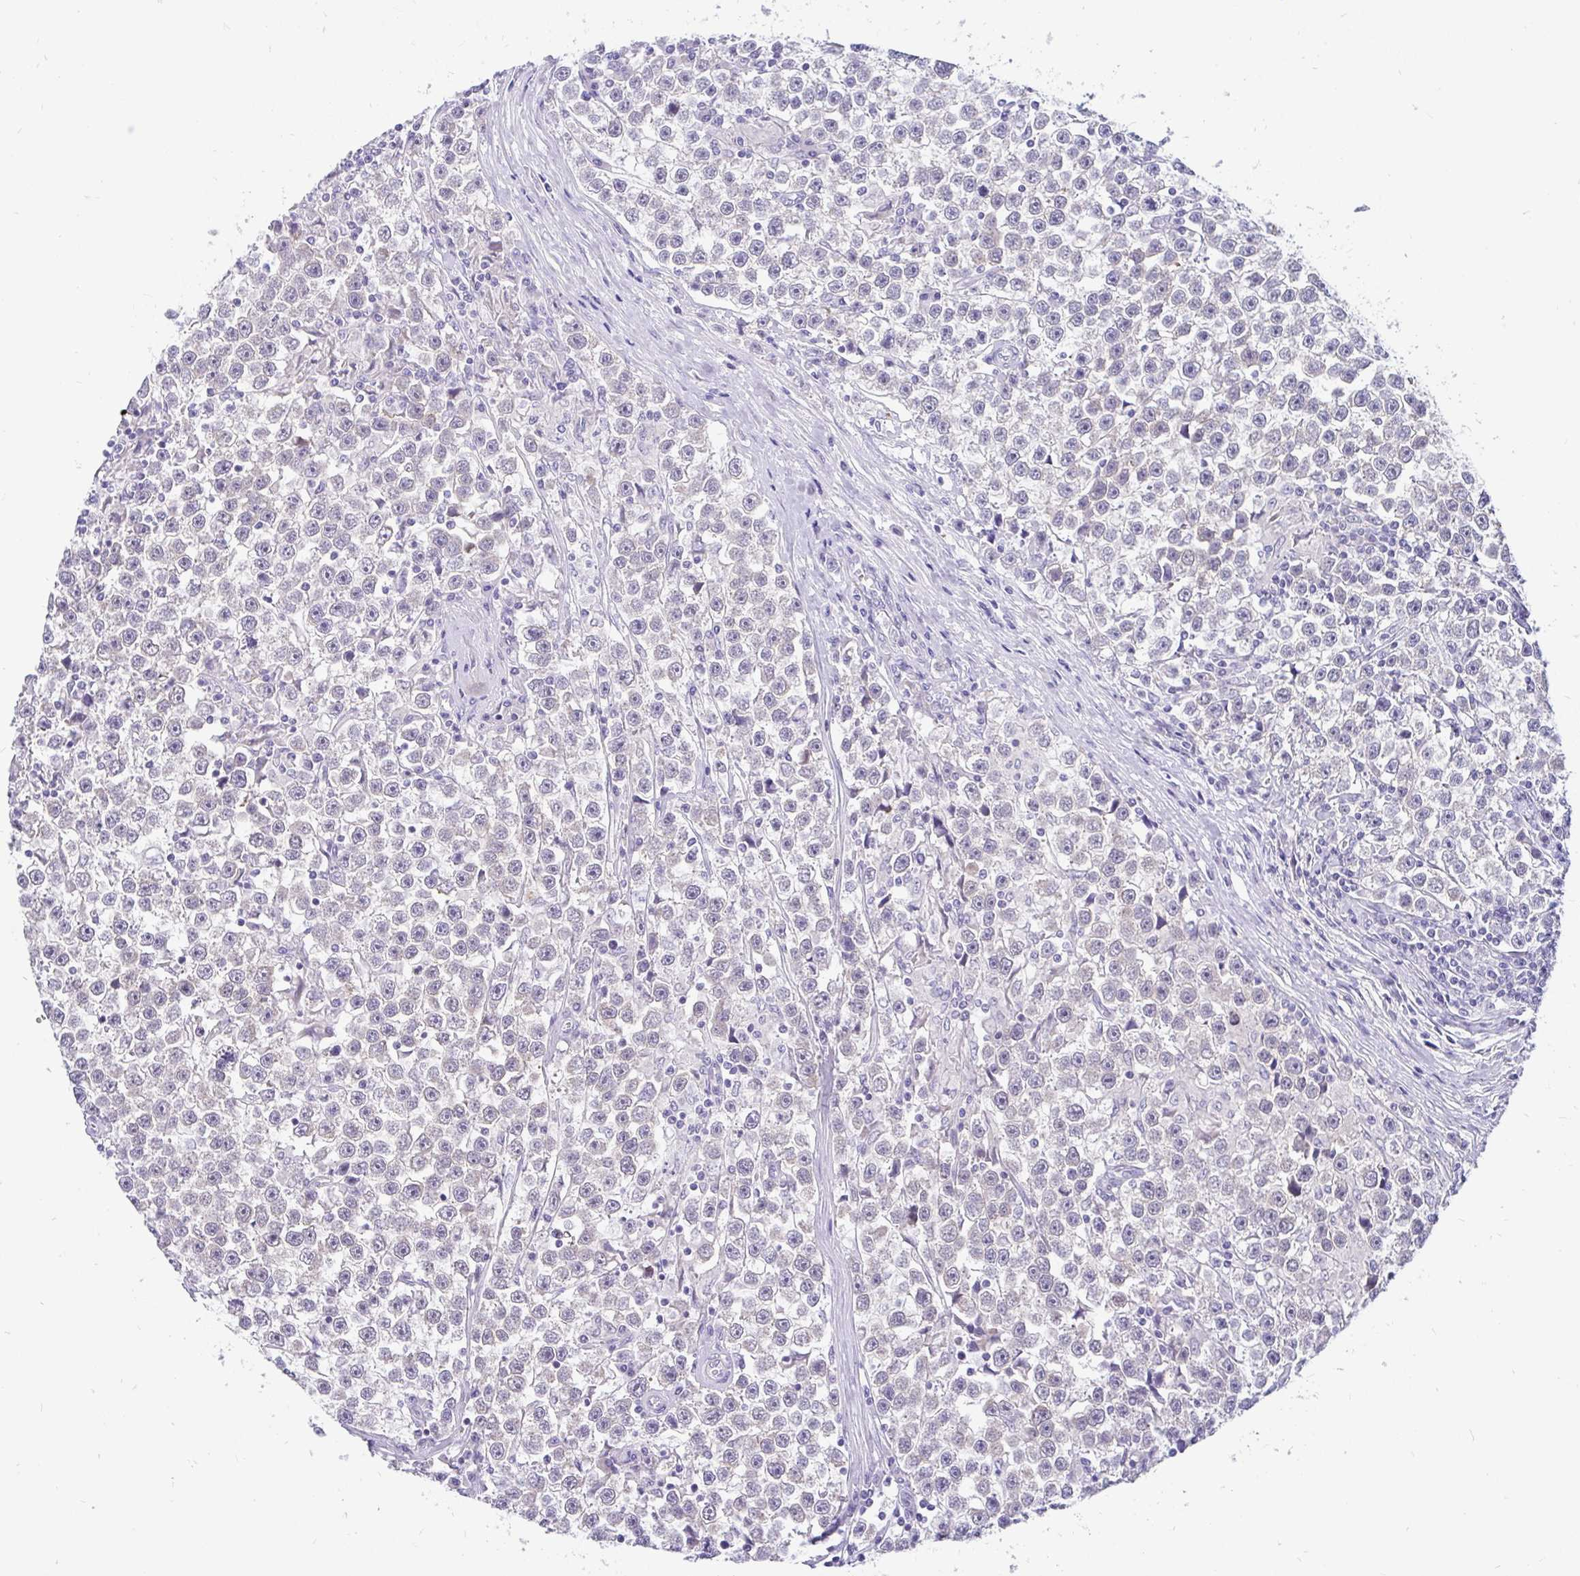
{"staining": {"intensity": "negative", "quantity": "none", "location": "none"}, "tissue": "testis cancer", "cell_type": "Tumor cells", "image_type": "cancer", "snomed": [{"axis": "morphology", "description": "Seminoma, NOS"}, {"axis": "topography", "description": "Testis"}], "caption": "This is an immunohistochemistry (IHC) image of human seminoma (testis). There is no staining in tumor cells.", "gene": "KIAA2013", "patient": {"sex": "male", "age": 31}}